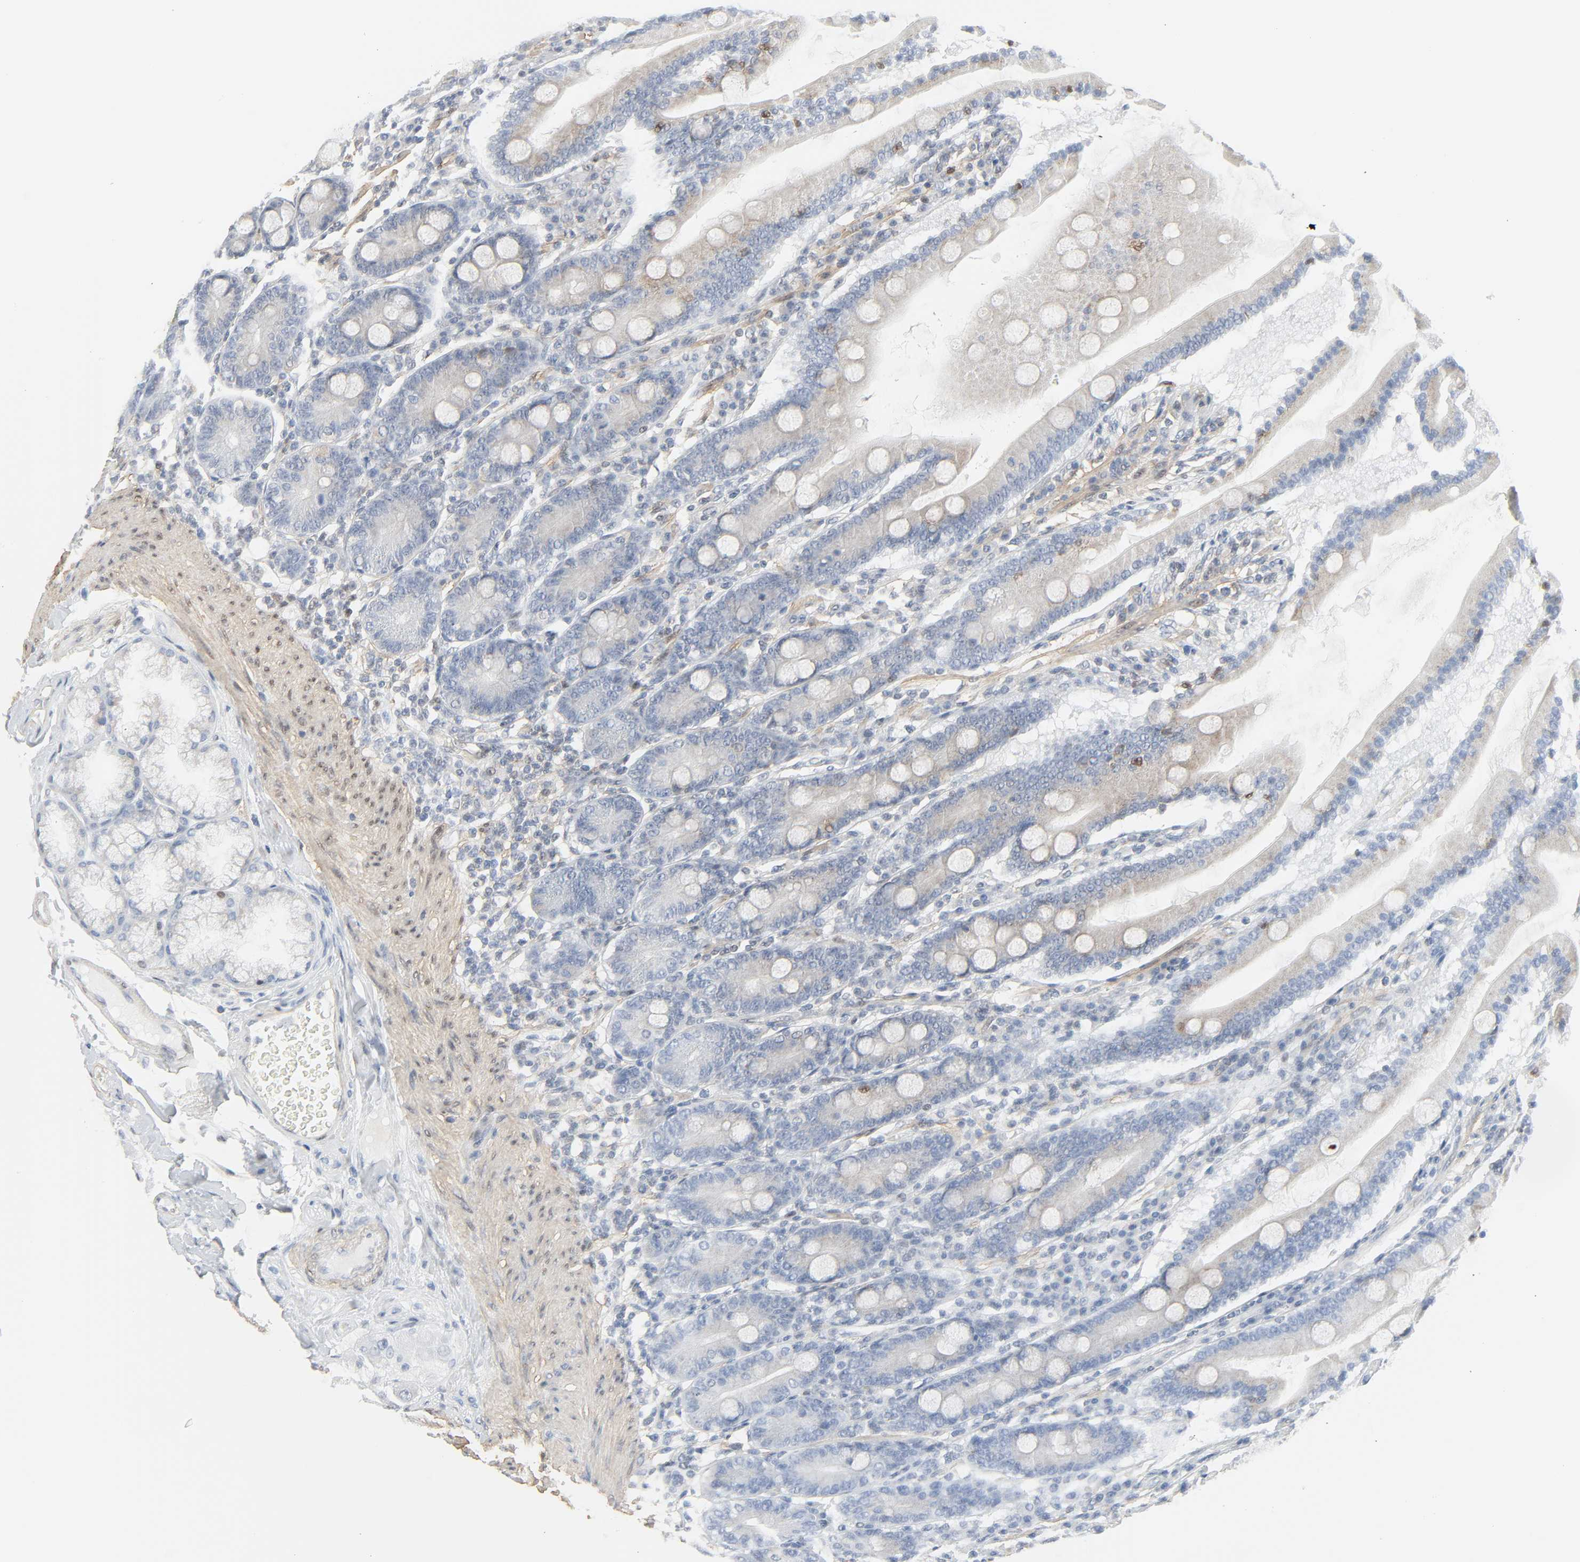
{"staining": {"intensity": "weak", "quantity": "<25%", "location": "cytoplasmic/membranous"}, "tissue": "duodenum", "cell_type": "Glandular cells", "image_type": "normal", "snomed": [{"axis": "morphology", "description": "Normal tissue, NOS"}, {"axis": "topography", "description": "Duodenum"}], "caption": "This is an immunohistochemistry photomicrograph of benign human duodenum. There is no staining in glandular cells.", "gene": "ZBTB16", "patient": {"sex": "female", "age": 64}}